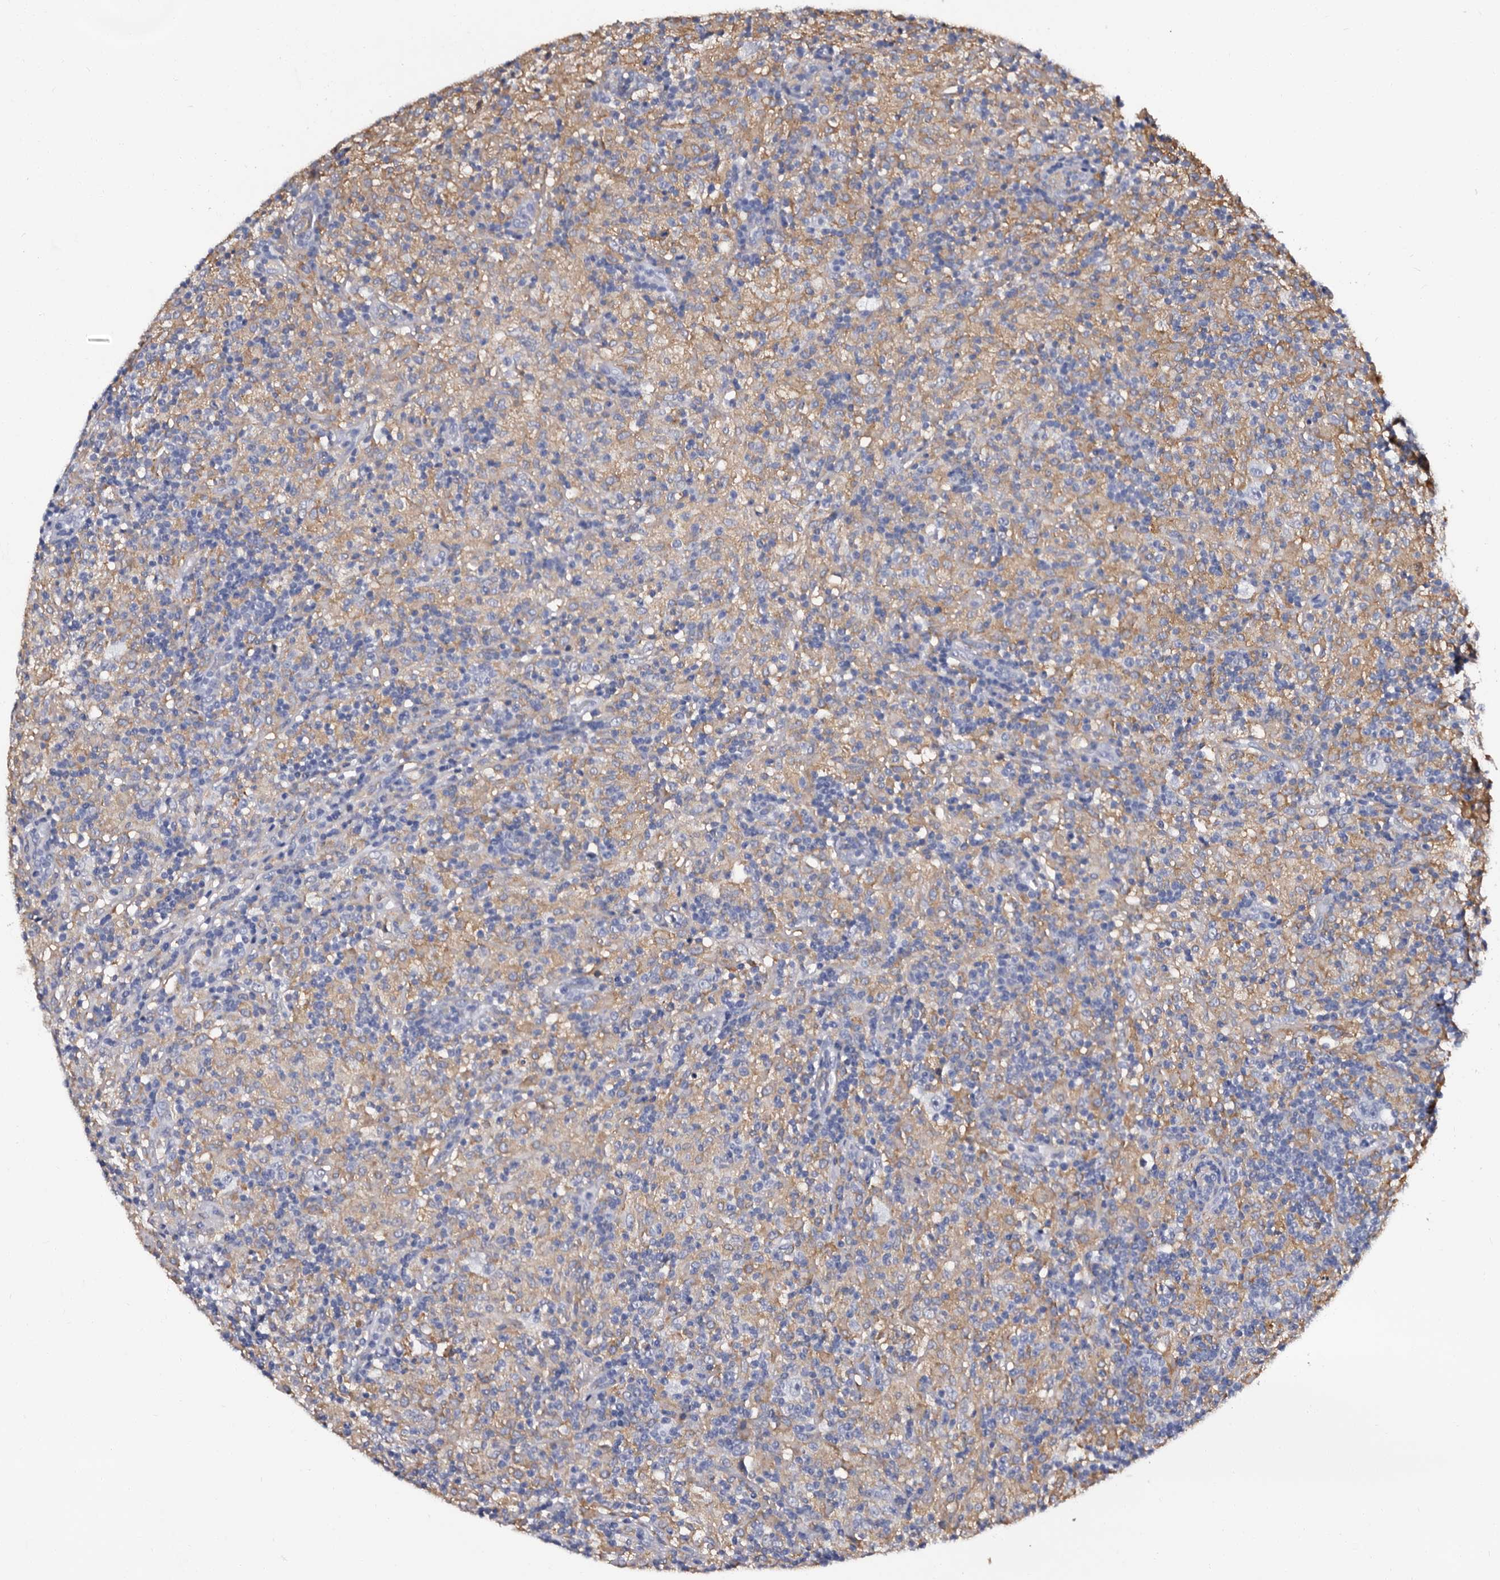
{"staining": {"intensity": "negative", "quantity": "none", "location": "none"}, "tissue": "lymphoma", "cell_type": "Tumor cells", "image_type": "cancer", "snomed": [{"axis": "morphology", "description": "Hodgkin's disease, NOS"}, {"axis": "topography", "description": "Lymph node"}], "caption": "Immunohistochemistry (IHC) of human Hodgkin's disease shows no positivity in tumor cells.", "gene": "EPB41L3", "patient": {"sex": "male", "age": 70}}